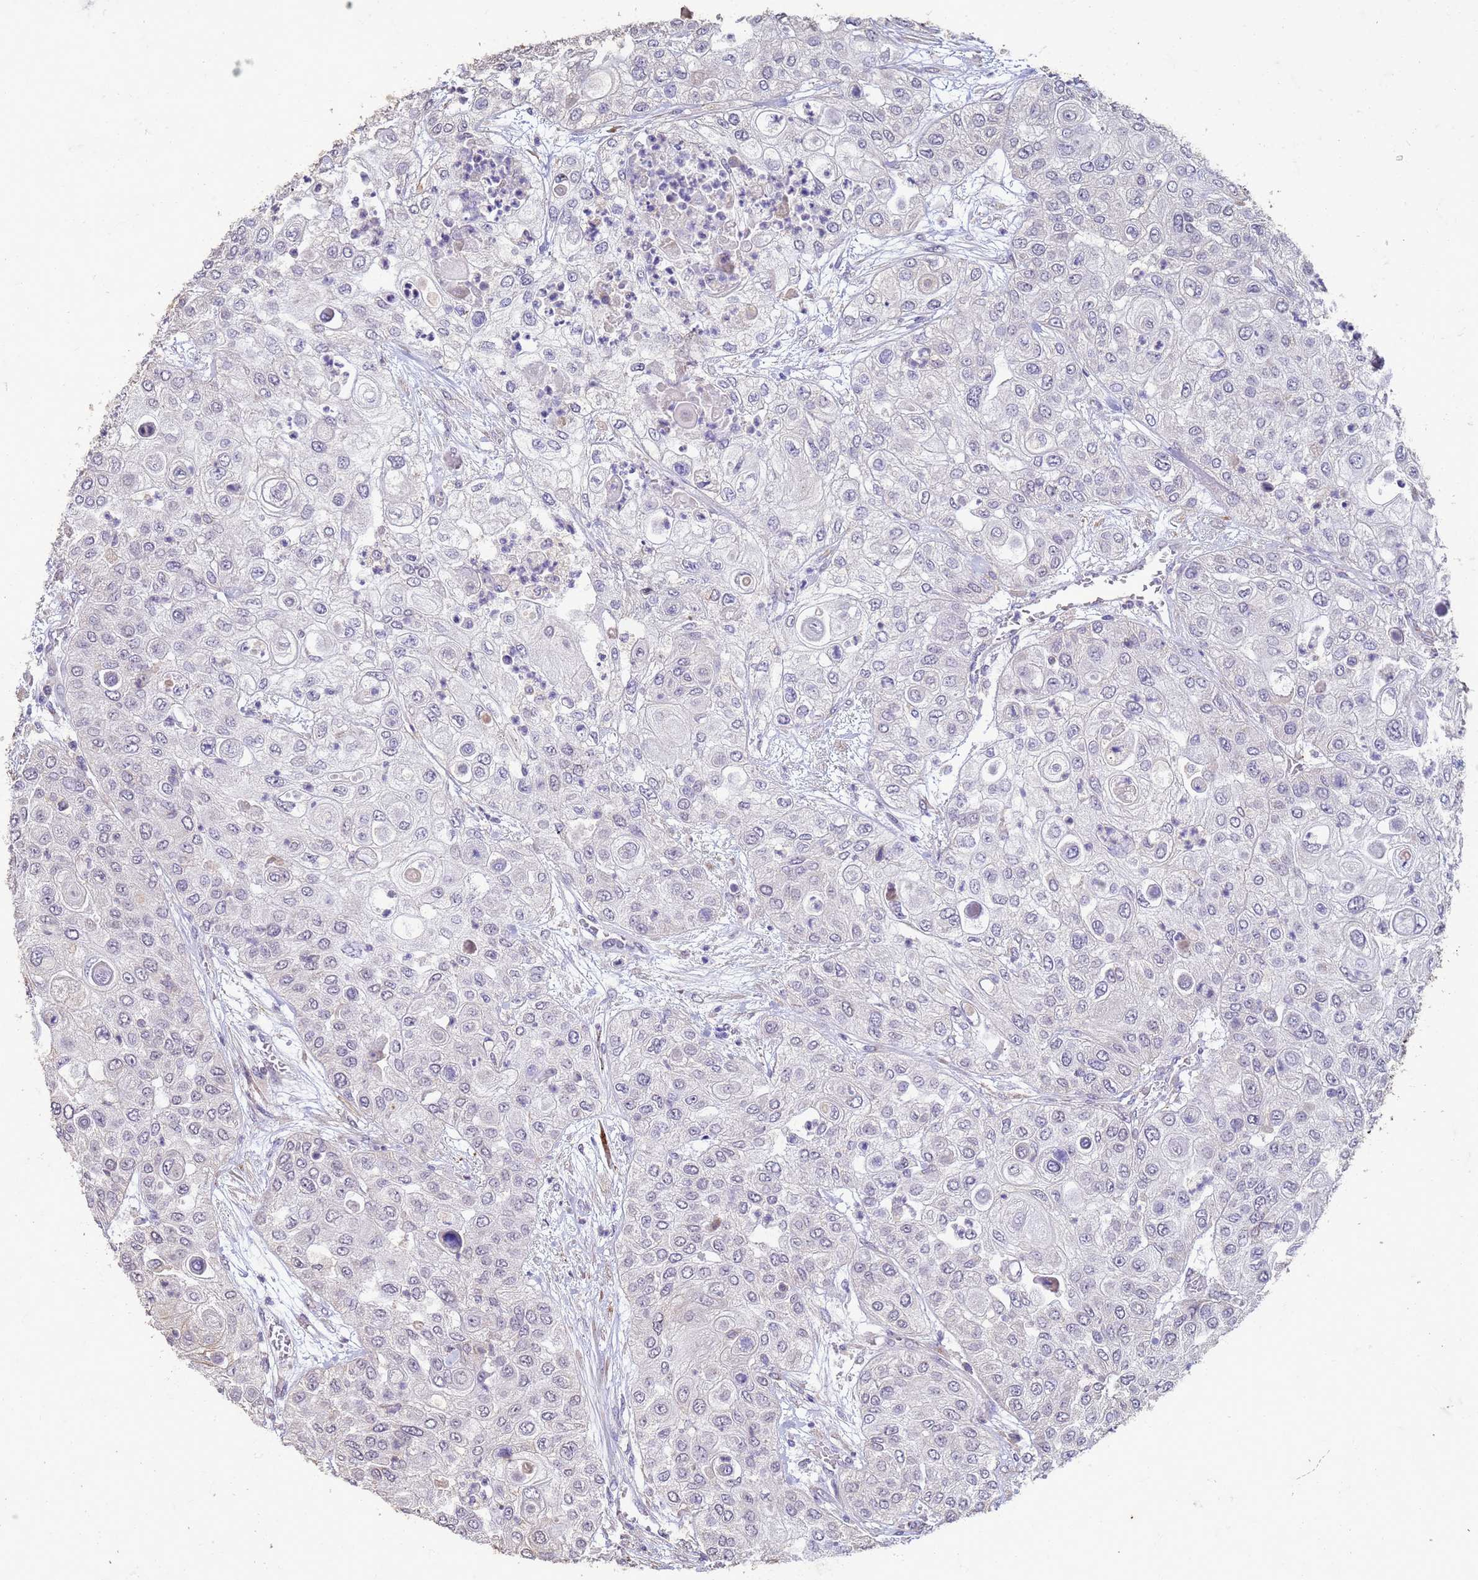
{"staining": {"intensity": "negative", "quantity": "none", "location": "none"}, "tissue": "urothelial cancer", "cell_type": "Tumor cells", "image_type": "cancer", "snomed": [{"axis": "morphology", "description": "Urothelial carcinoma, High grade"}, {"axis": "topography", "description": "Urinary bladder"}], "caption": "Protein analysis of urothelial cancer reveals no significant positivity in tumor cells.", "gene": "SLC25A15", "patient": {"sex": "female", "age": 79}}